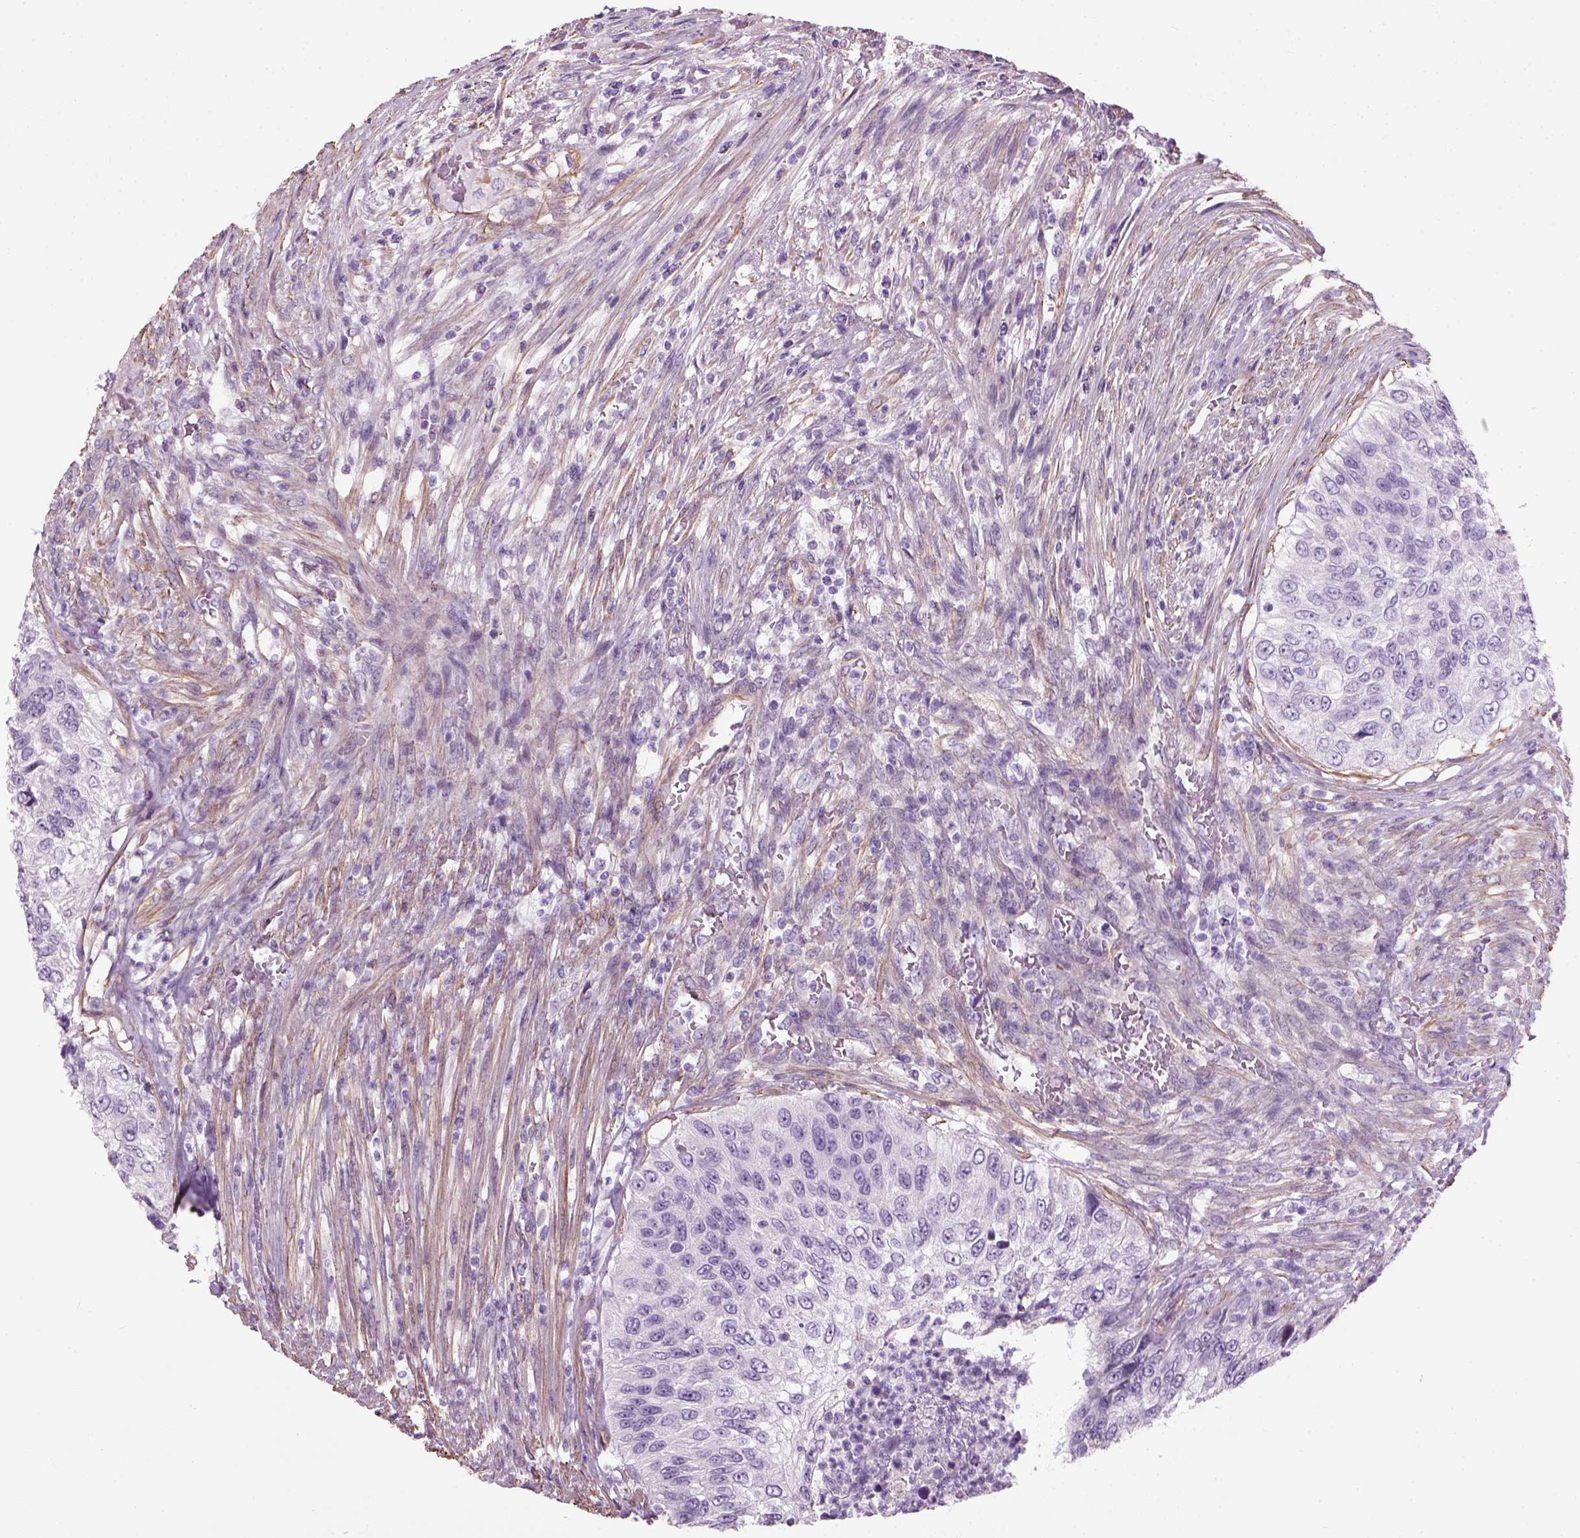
{"staining": {"intensity": "negative", "quantity": "none", "location": "none"}, "tissue": "urothelial cancer", "cell_type": "Tumor cells", "image_type": "cancer", "snomed": [{"axis": "morphology", "description": "Urothelial carcinoma, High grade"}, {"axis": "topography", "description": "Urinary bladder"}], "caption": "There is no significant expression in tumor cells of urothelial carcinoma (high-grade). Brightfield microscopy of immunohistochemistry (IHC) stained with DAB (3,3'-diaminobenzidine) (brown) and hematoxylin (blue), captured at high magnification.", "gene": "FAM161A", "patient": {"sex": "female", "age": 60}}